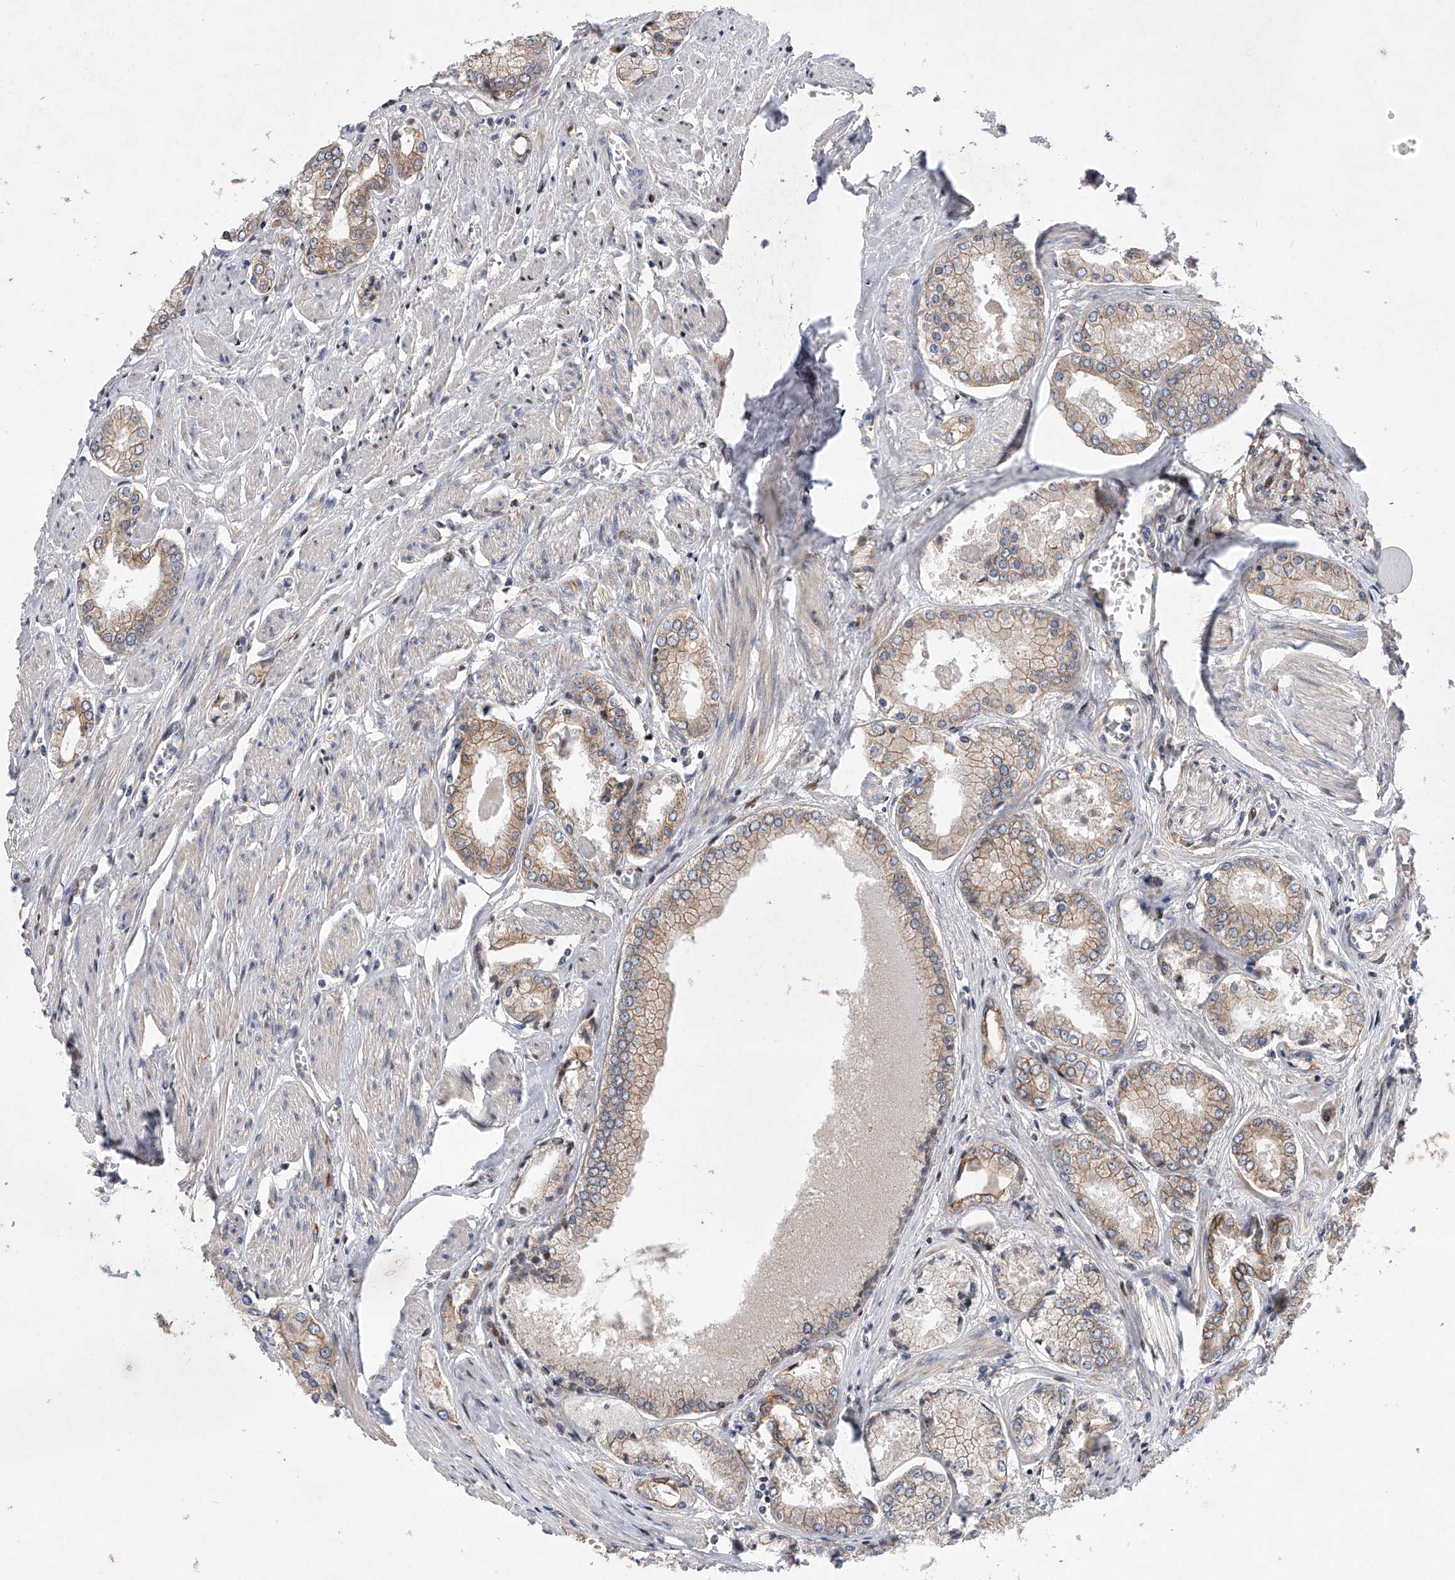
{"staining": {"intensity": "weak", "quantity": "25%-75%", "location": "cytoplasmic/membranous"}, "tissue": "prostate cancer", "cell_type": "Tumor cells", "image_type": "cancer", "snomed": [{"axis": "morphology", "description": "Adenocarcinoma, Low grade"}, {"axis": "topography", "description": "Prostate"}], "caption": "Immunohistochemical staining of human prostate cancer demonstrates weak cytoplasmic/membranous protein positivity in about 25%-75% of tumor cells. (brown staining indicates protein expression, while blue staining denotes nuclei).", "gene": "CDH12", "patient": {"sex": "male", "age": 60}}